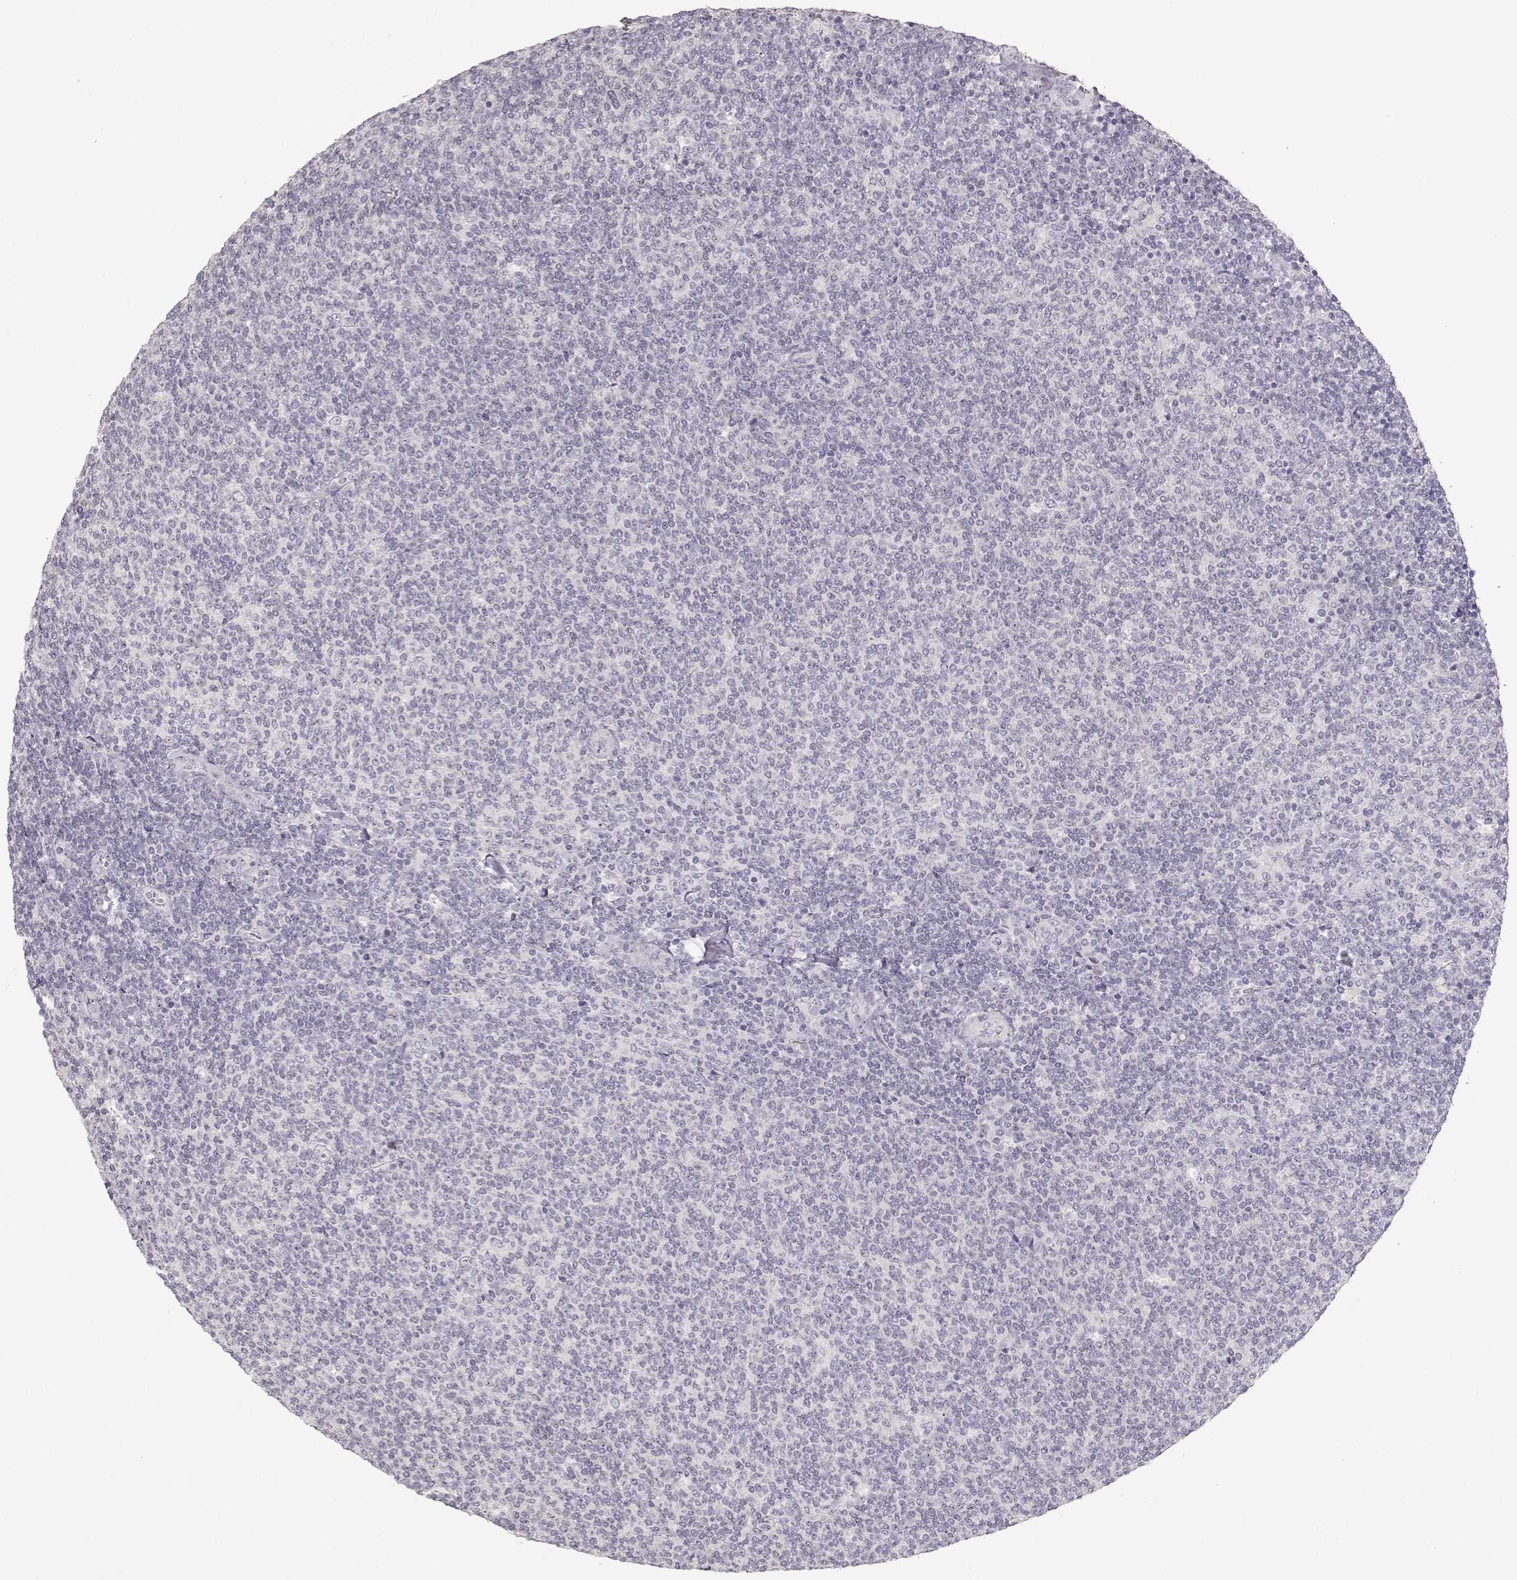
{"staining": {"intensity": "negative", "quantity": "none", "location": "none"}, "tissue": "lymphoma", "cell_type": "Tumor cells", "image_type": "cancer", "snomed": [{"axis": "morphology", "description": "Malignant lymphoma, non-Hodgkin's type, Low grade"}, {"axis": "topography", "description": "Lymph node"}], "caption": "High power microscopy histopathology image of an immunohistochemistry histopathology image of lymphoma, revealing no significant expression in tumor cells.", "gene": "FAM205A", "patient": {"sex": "male", "age": 52}}